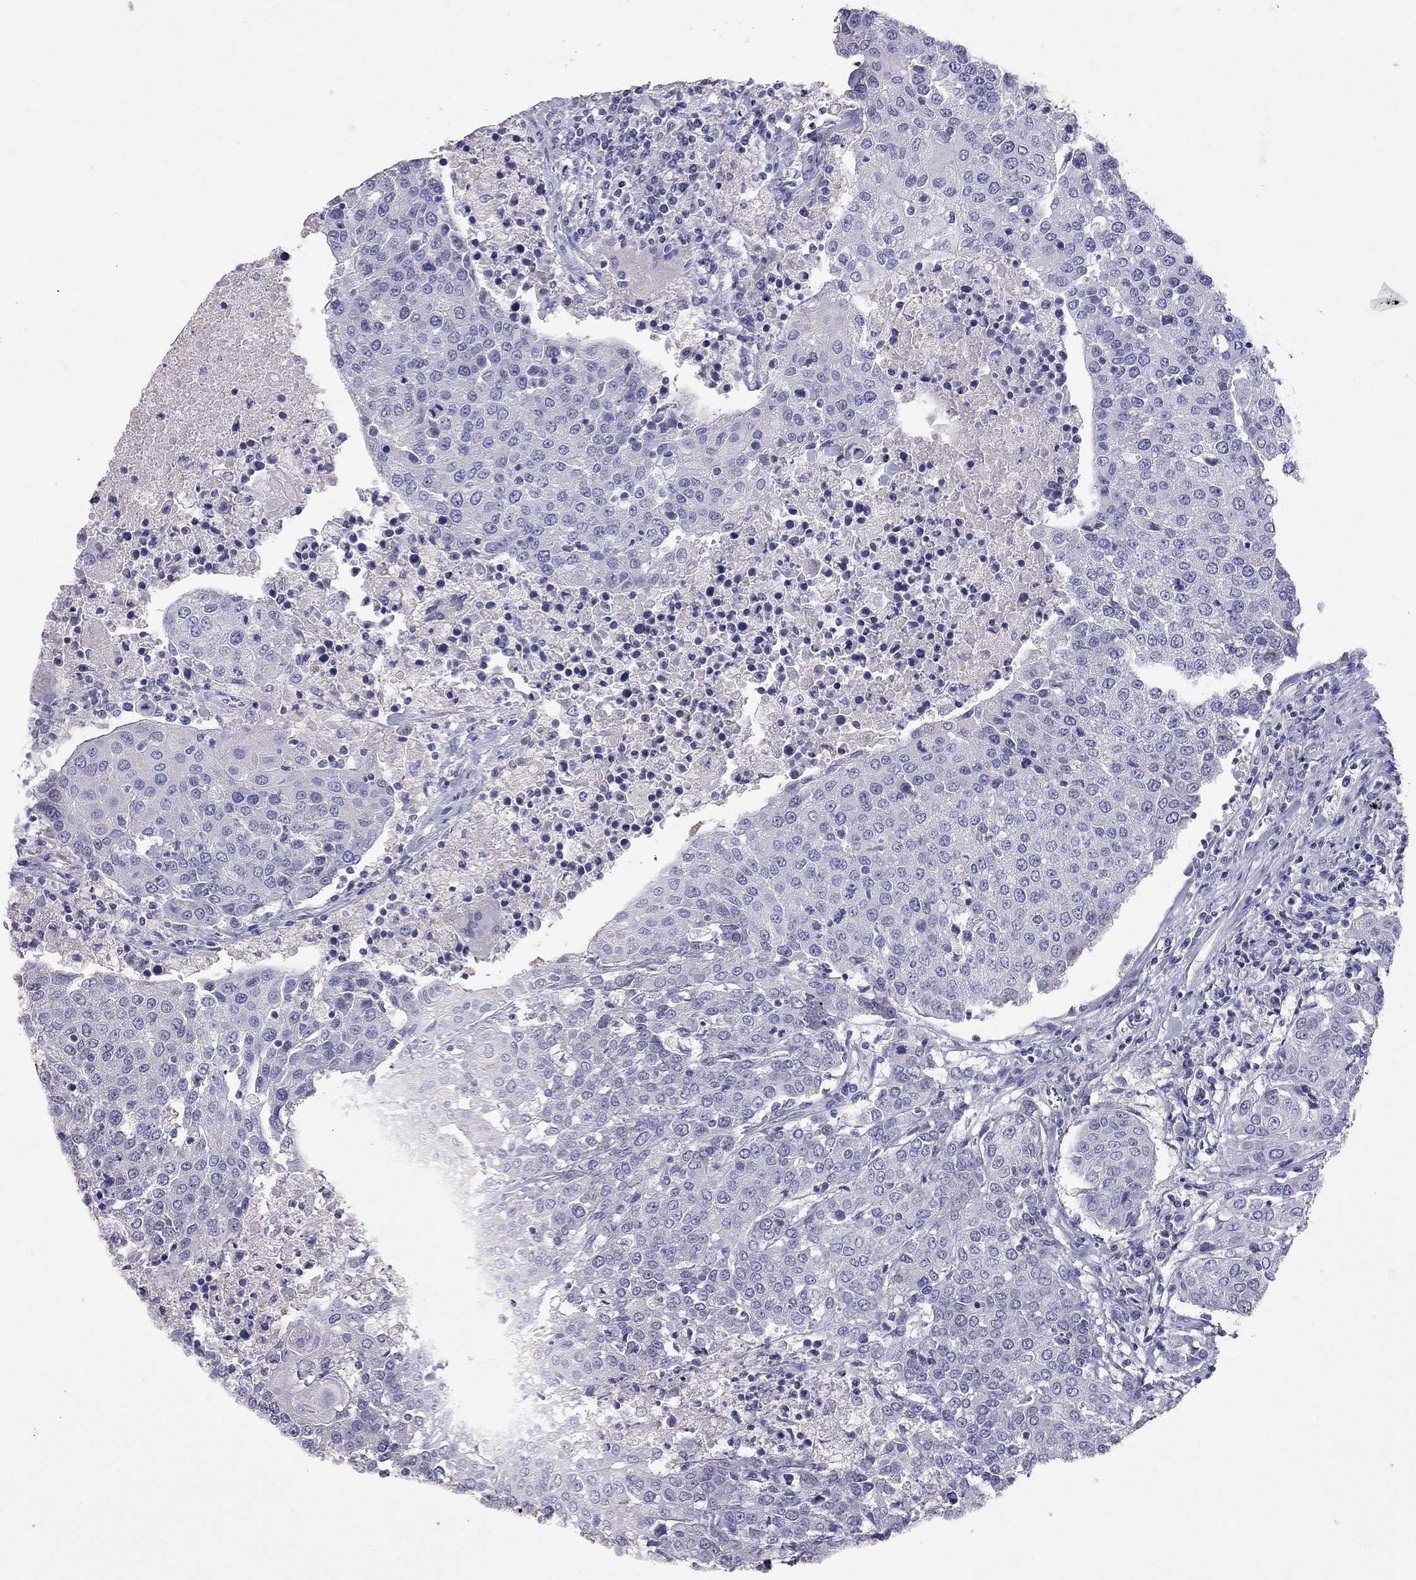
{"staining": {"intensity": "negative", "quantity": "none", "location": "none"}, "tissue": "urothelial cancer", "cell_type": "Tumor cells", "image_type": "cancer", "snomed": [{"axis": "morphology", "description": "Urothelial carcinoma, High grade"}, {"axis": "topography", "description": "Urinary bladder"}], "caption": "Immunohistochemical staining of urothelial cancer demonstrates no significant positivity in tumor cells.", "gene": "CFAP91", "patient": {"sex": "female", "age": 85}}